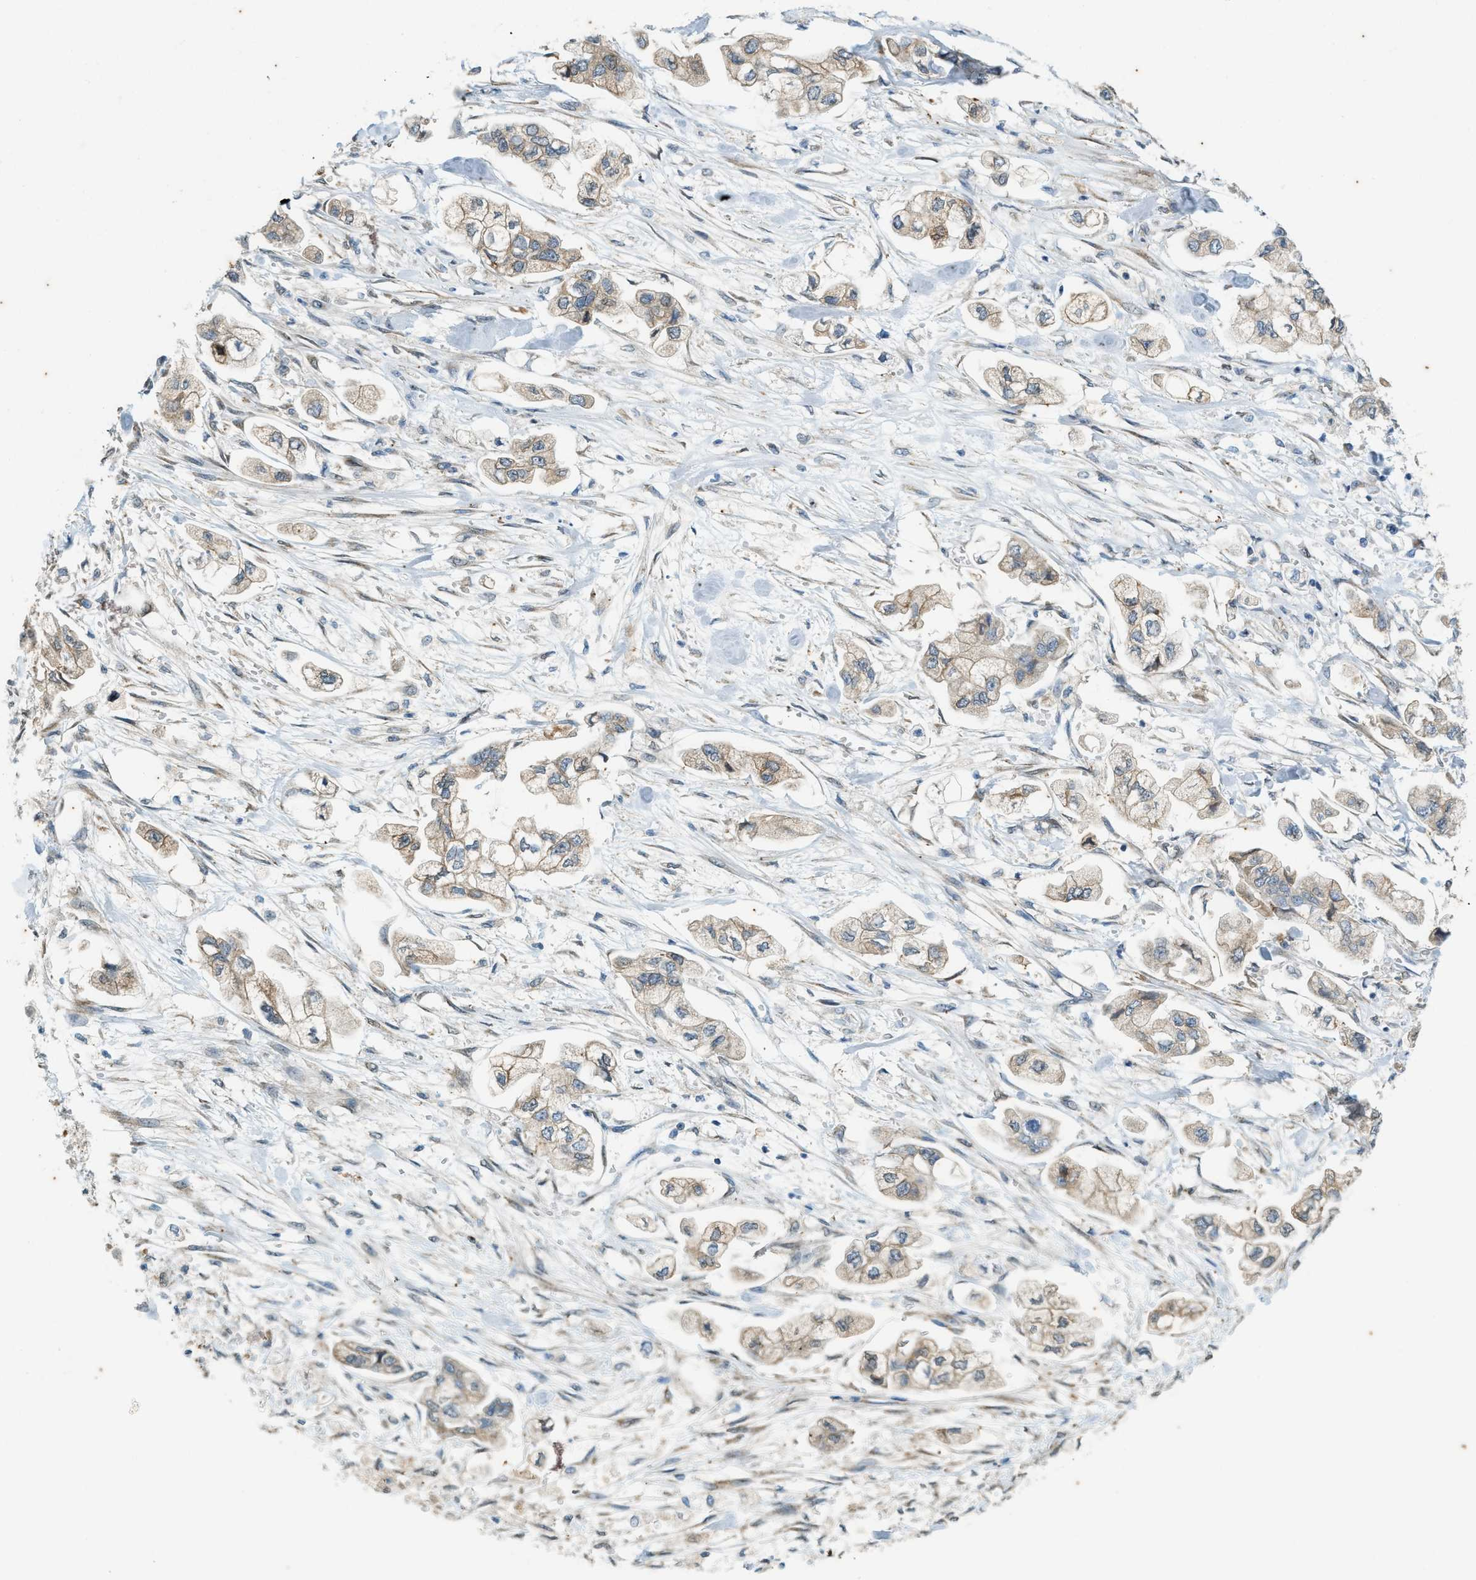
{"staining": {"intensity": "weak", "quantity": "<25%", "location": "cytoplasmic/membranous"}, "tissue": "stomach cancer", "cell_type": "Tumor cells", "image_type": "cancer", "snomed": [{"axis": "morphology", "description": "Normal tissue, NOS"}, {"axis": "morphology", "description": "Adenocarcinoma, NOS"}, {"axis": "topography", "description": "Stomach"}], "caption": "Protein analysis of adenocarcinoma (stomach) demonstrates no significant staining in tumor cells.", "gene": "CHPF2", "patient": {"sex": "male", "age": 62}}